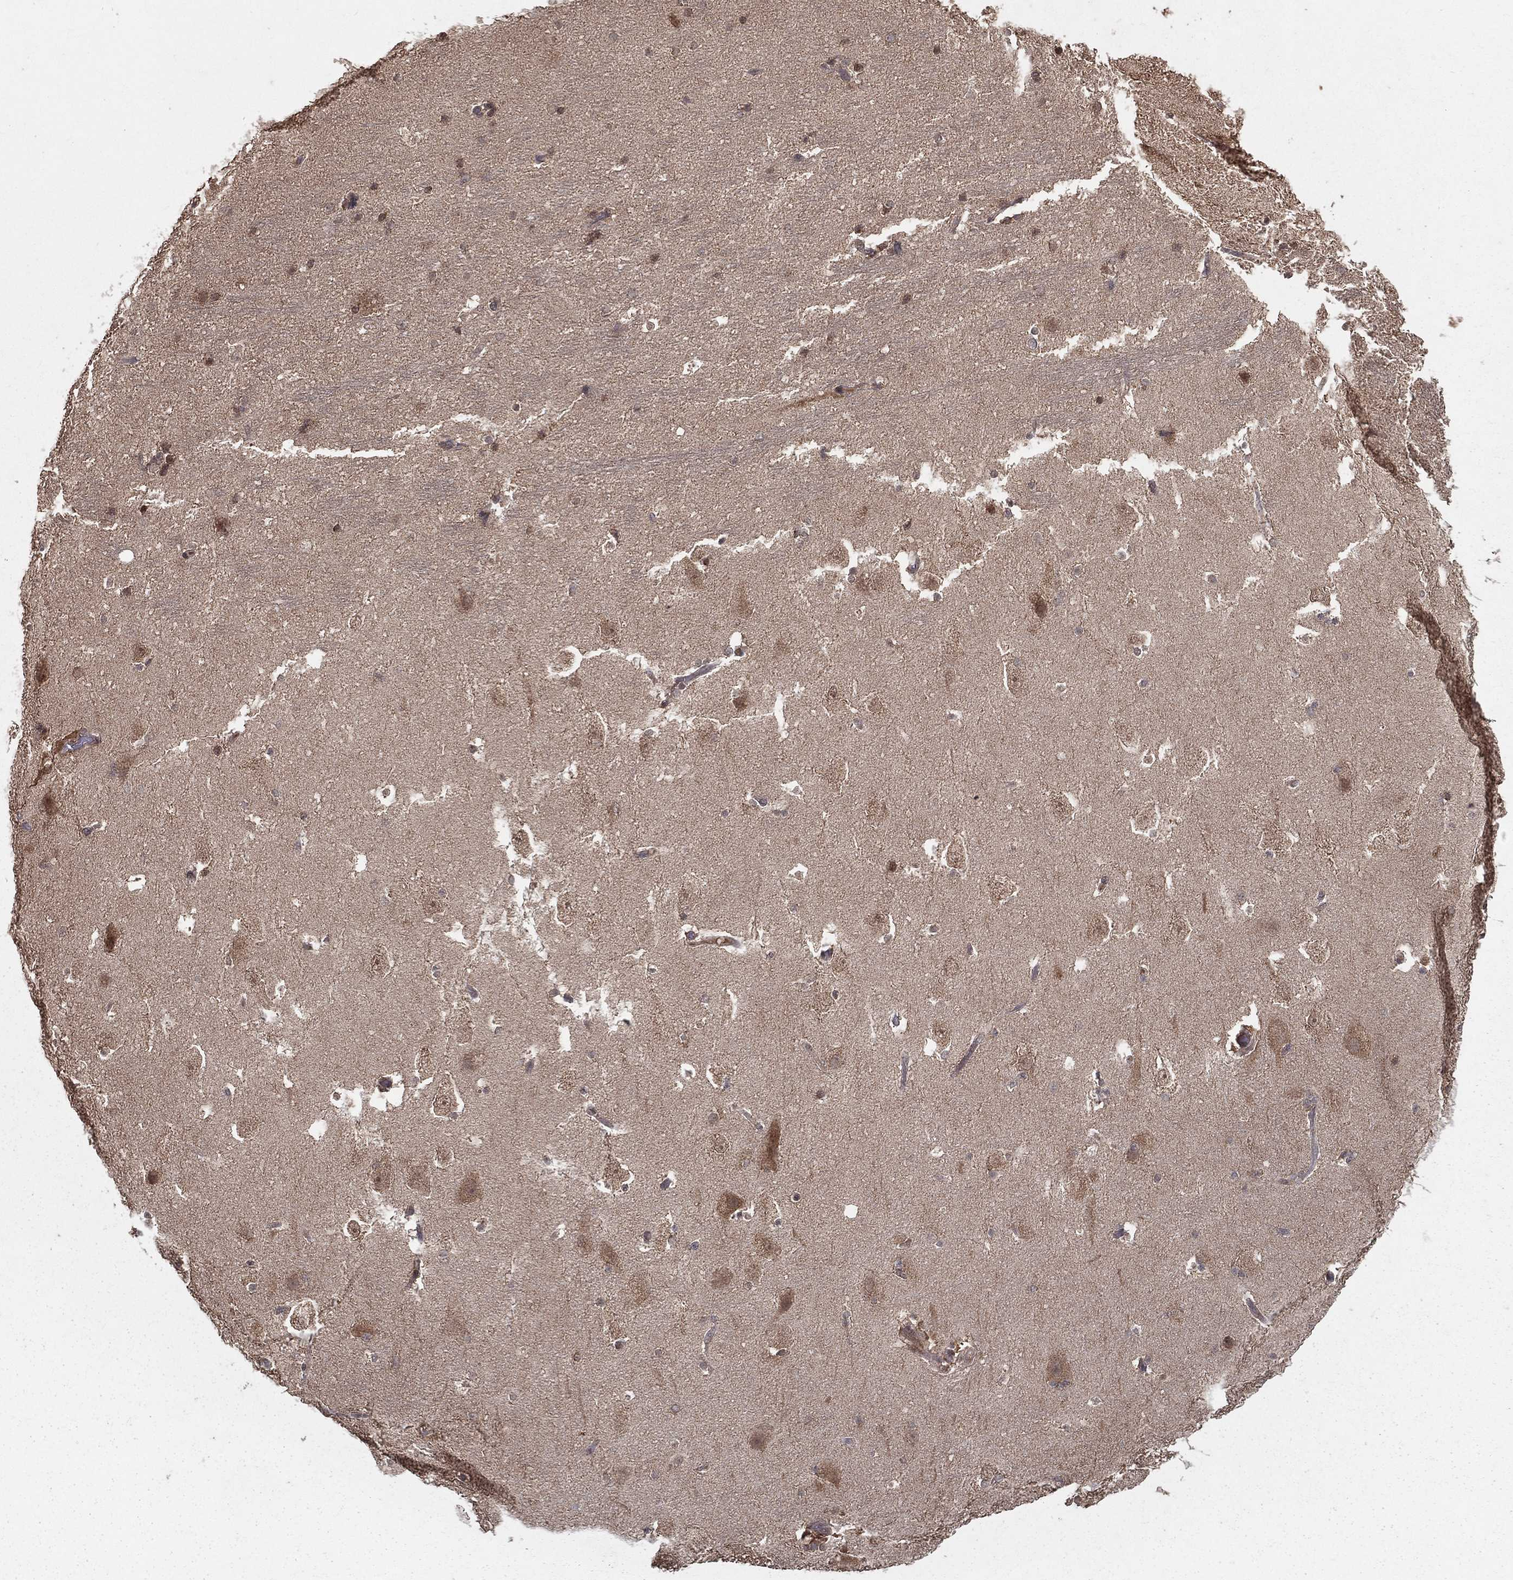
{"staining": {"intensity": "negative", "quantity": "none", "location": "none"}, "tissue": "hippocampus", "cell_type": "Glial cells", "image_type": "normal", "snomed": [{"axis": "morphology", "description": "Normal tissue, NOS"}, {"axis": "topography", "description": "Hippocampus"}], "caption": "This photomicrograph is of benign hippocampus stained with IHC to label a protein in brown with the nuclei are counter-stained blue. There is no staining in glial cells.", "gene": "ZDHHC15", "patient": {"sex": "male", "age": 51}}